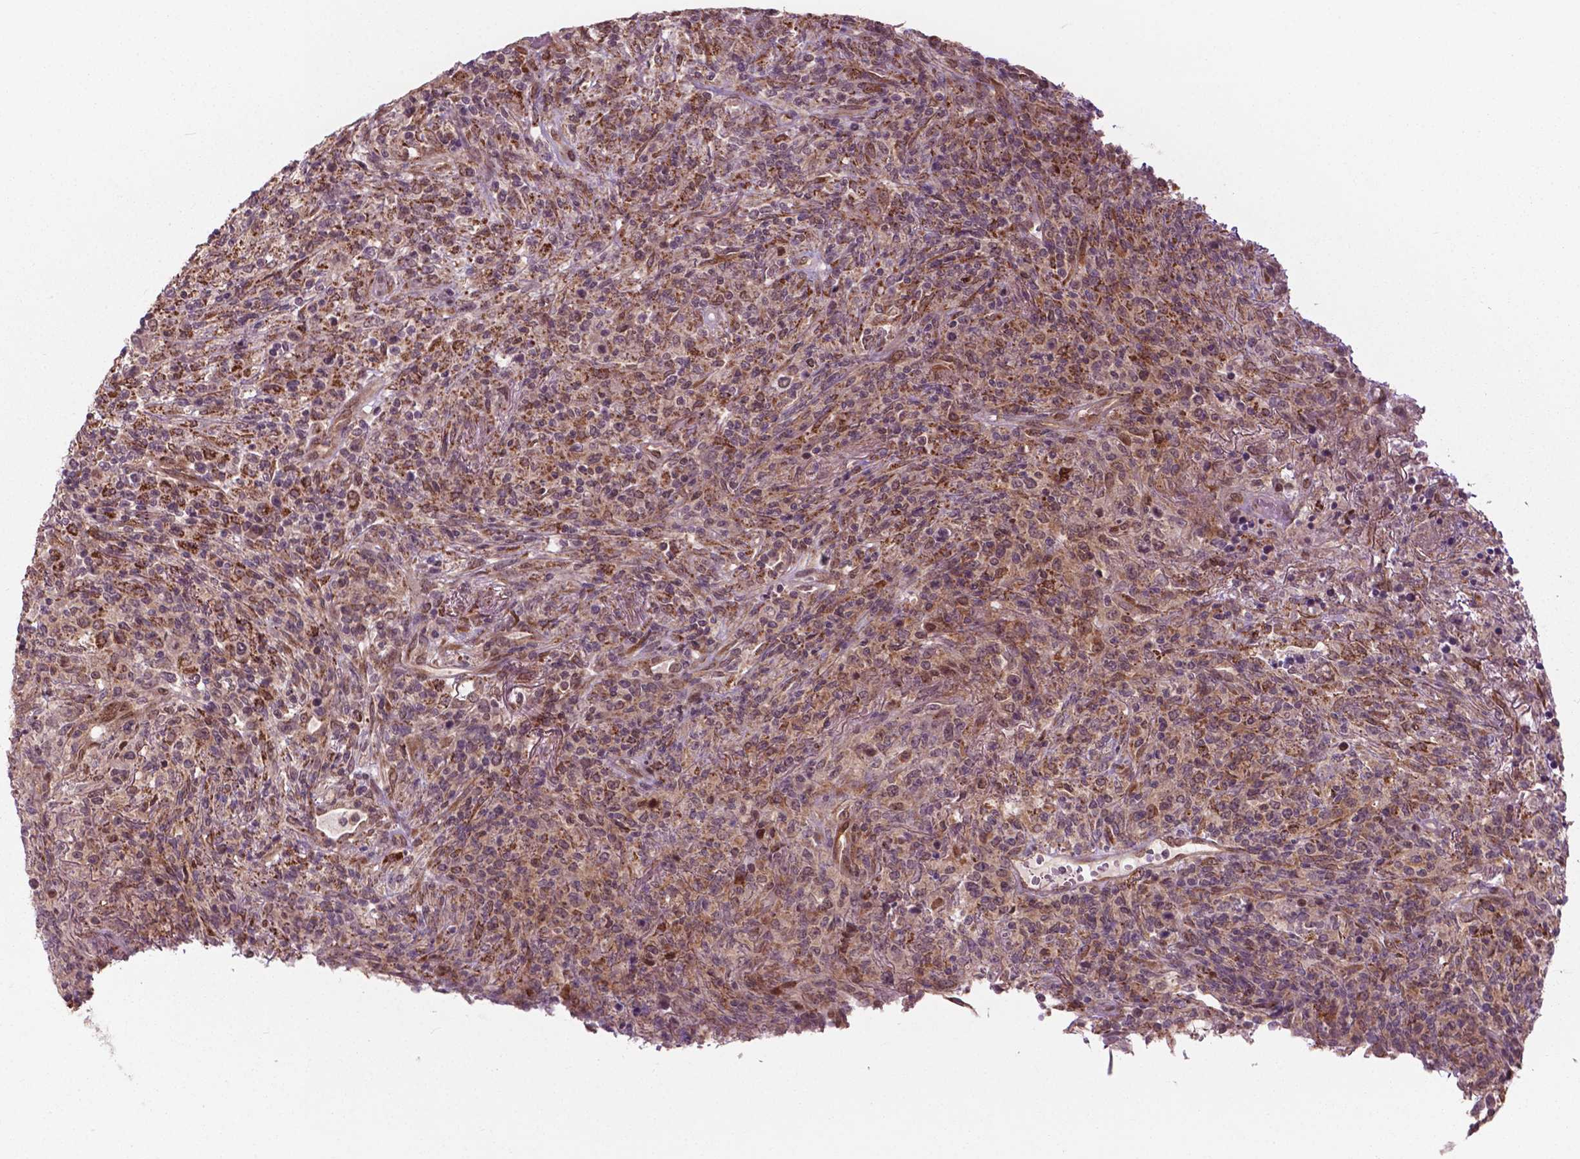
{"staining": {"intensity": "negative", "quantity": "none", "location": "none"}, "tissue": "lymphoma", "cell_type": "Tumor cells", "image_type": "cancer", "snomed": [{"axis": "morphology", "description": "Malignant lymphoma, non-Hodgkin's type, High grade"}, {"axis": "topography", "description": "Lung"}], "caption": "Immunohistochemistry histopathology image of neoplastic tissue: lymphoma stained with DAB reveals no significant protein positivity in tumor cells.", "gene": "NFAT5", "patient": {"sex": "male", "age": 79}}